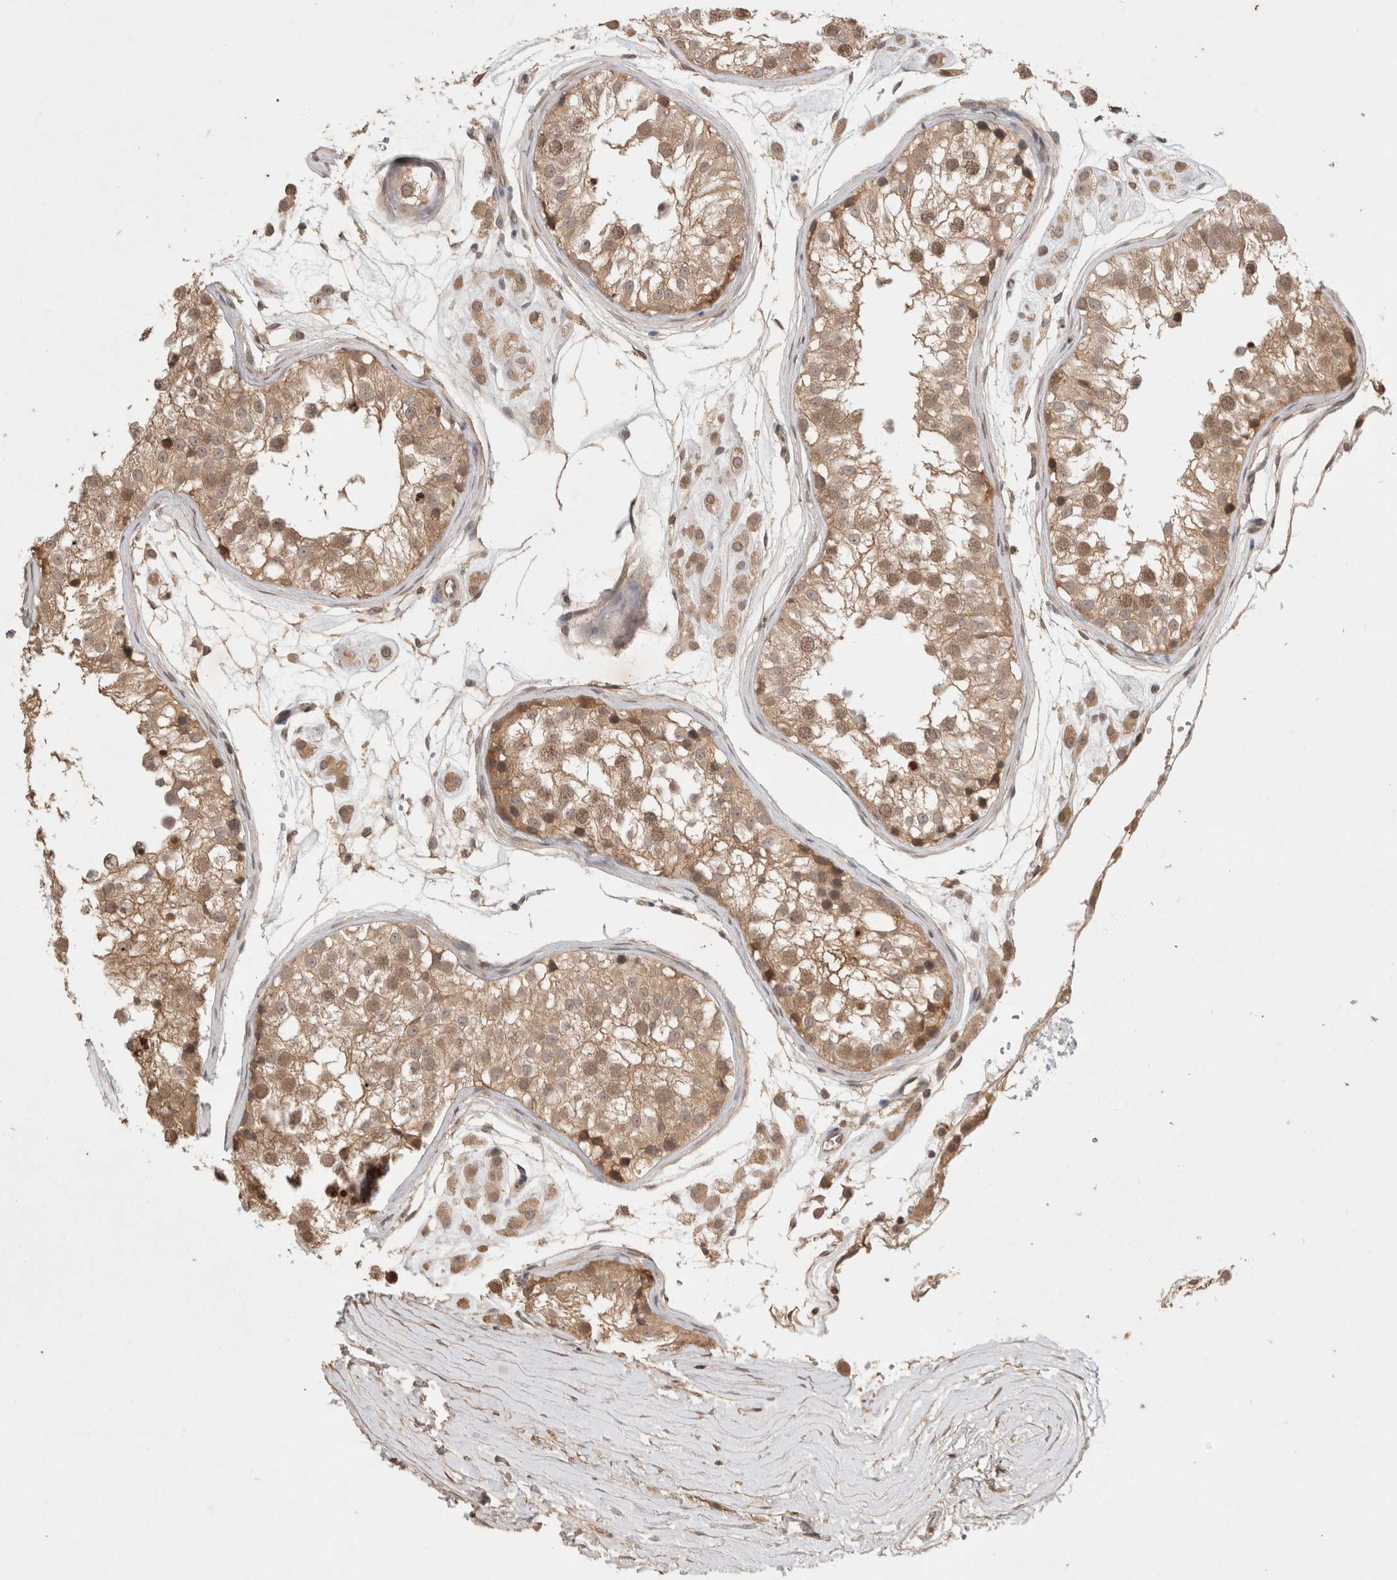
{"staining": {"intensity": "moderate", "quantity": ">75%", "location": "cytoplasmic/membranous,nuclear"}, "tissue": "testis", "cell_type": "Cells in seminiferous ducts", "image_type": "normal", "snomed": [{"axis": "morphology", "description": "Normal tissue, NOS"}, {"axis": "morphology", "description": "Adenocarcinoma, metastatic, NOS"}, {"axis": "topography", "description": "Testis"}], "caption": "The micrograph shows immunohistochemical staining of unremarkable testis. There is moderate cytoplasmic/membranous,nuclear expression is present in approximately >75% of cells in seminiferous ducts. (Brightfield microscopy of DAB IHC at high magnification).", "gene": "PRMT3", "patient": {"sex": "male", "age": 26}}